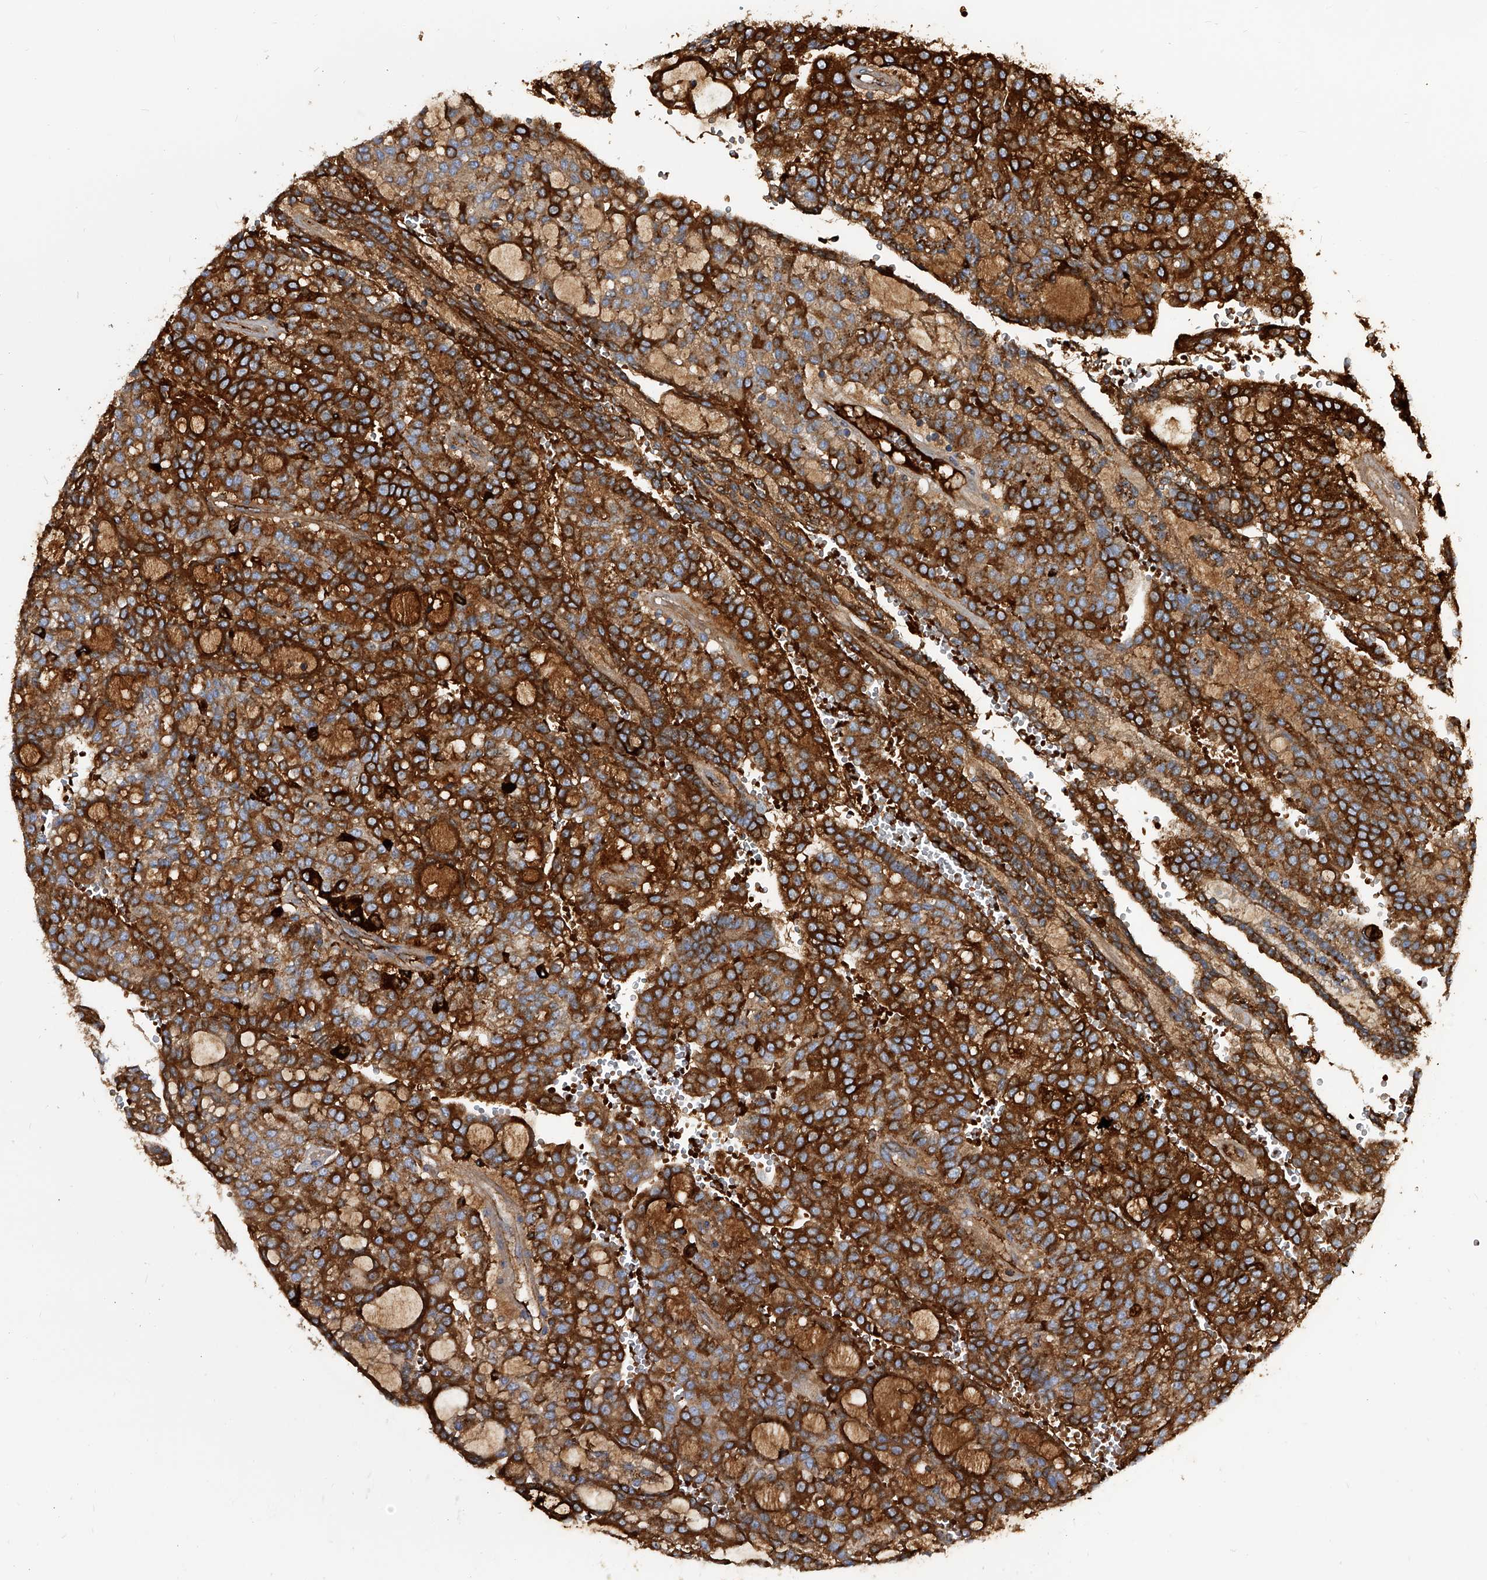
{"staining": {"intensity": "strong", "quantity": ">75%", "location": "cytoplasmic/membranous"}, "tissue": "renal cancer", "cell_type": "Tumor cells", "image_type": "cancer", "snomed": [{"axis": "morphology", "description": "Adenocarcinoma, NOS"}, {"axis": "topography", "description": "Kidney"}], "caption": "This photomicrograph reveals renal cancer (adenocarcinoma) stained with immunohistochemistry (IHC) to label a protein in brown. The cytoplasmic/membranous of tumor cells show strong positivity for the protein. Nuclei are counter-stained blue.", "gene": "SPP1", "patient": {"sex": "male", "age": 63}}